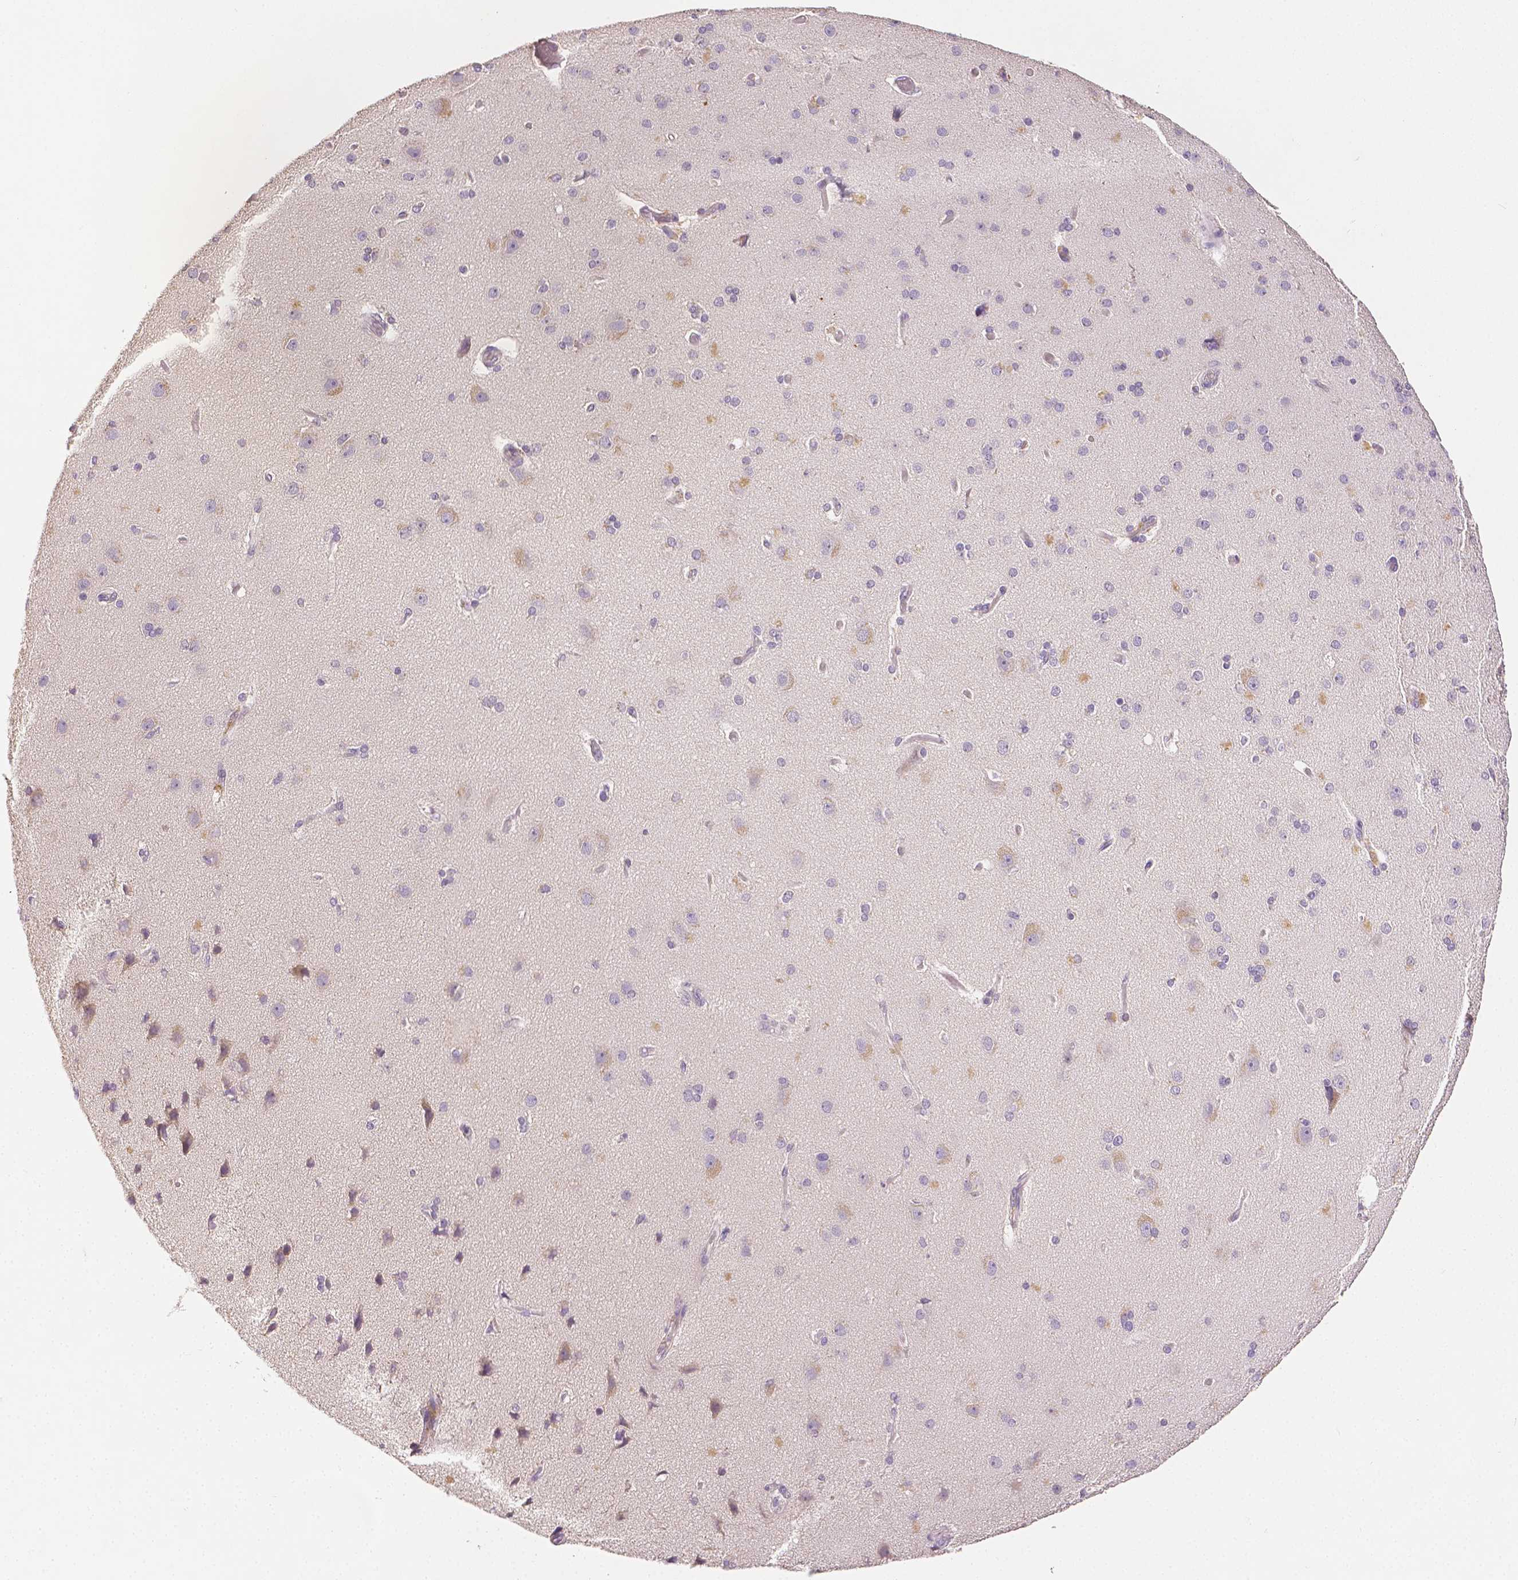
{"staining": {"intensity": "negative", "quantity": "none", "location": "none"}, "tissue": "cerebral cortex", "cell_type": "Endothelial cells", "image_type": "normal", "snomed": [{"axis": "morphology", "description": "Normal tissue, NOS"}, {"axis": "morphology", "description": "Glioma, malignant, High grade"}, {"axis": "topography", "description": "Cerebral cortex"}], "caption": "IHC of unremarkable cerebral cortex demonstrates no expression in endothelial cells.", "gene": "TGM1", "patient": {"sex": "male", "age": 71}}